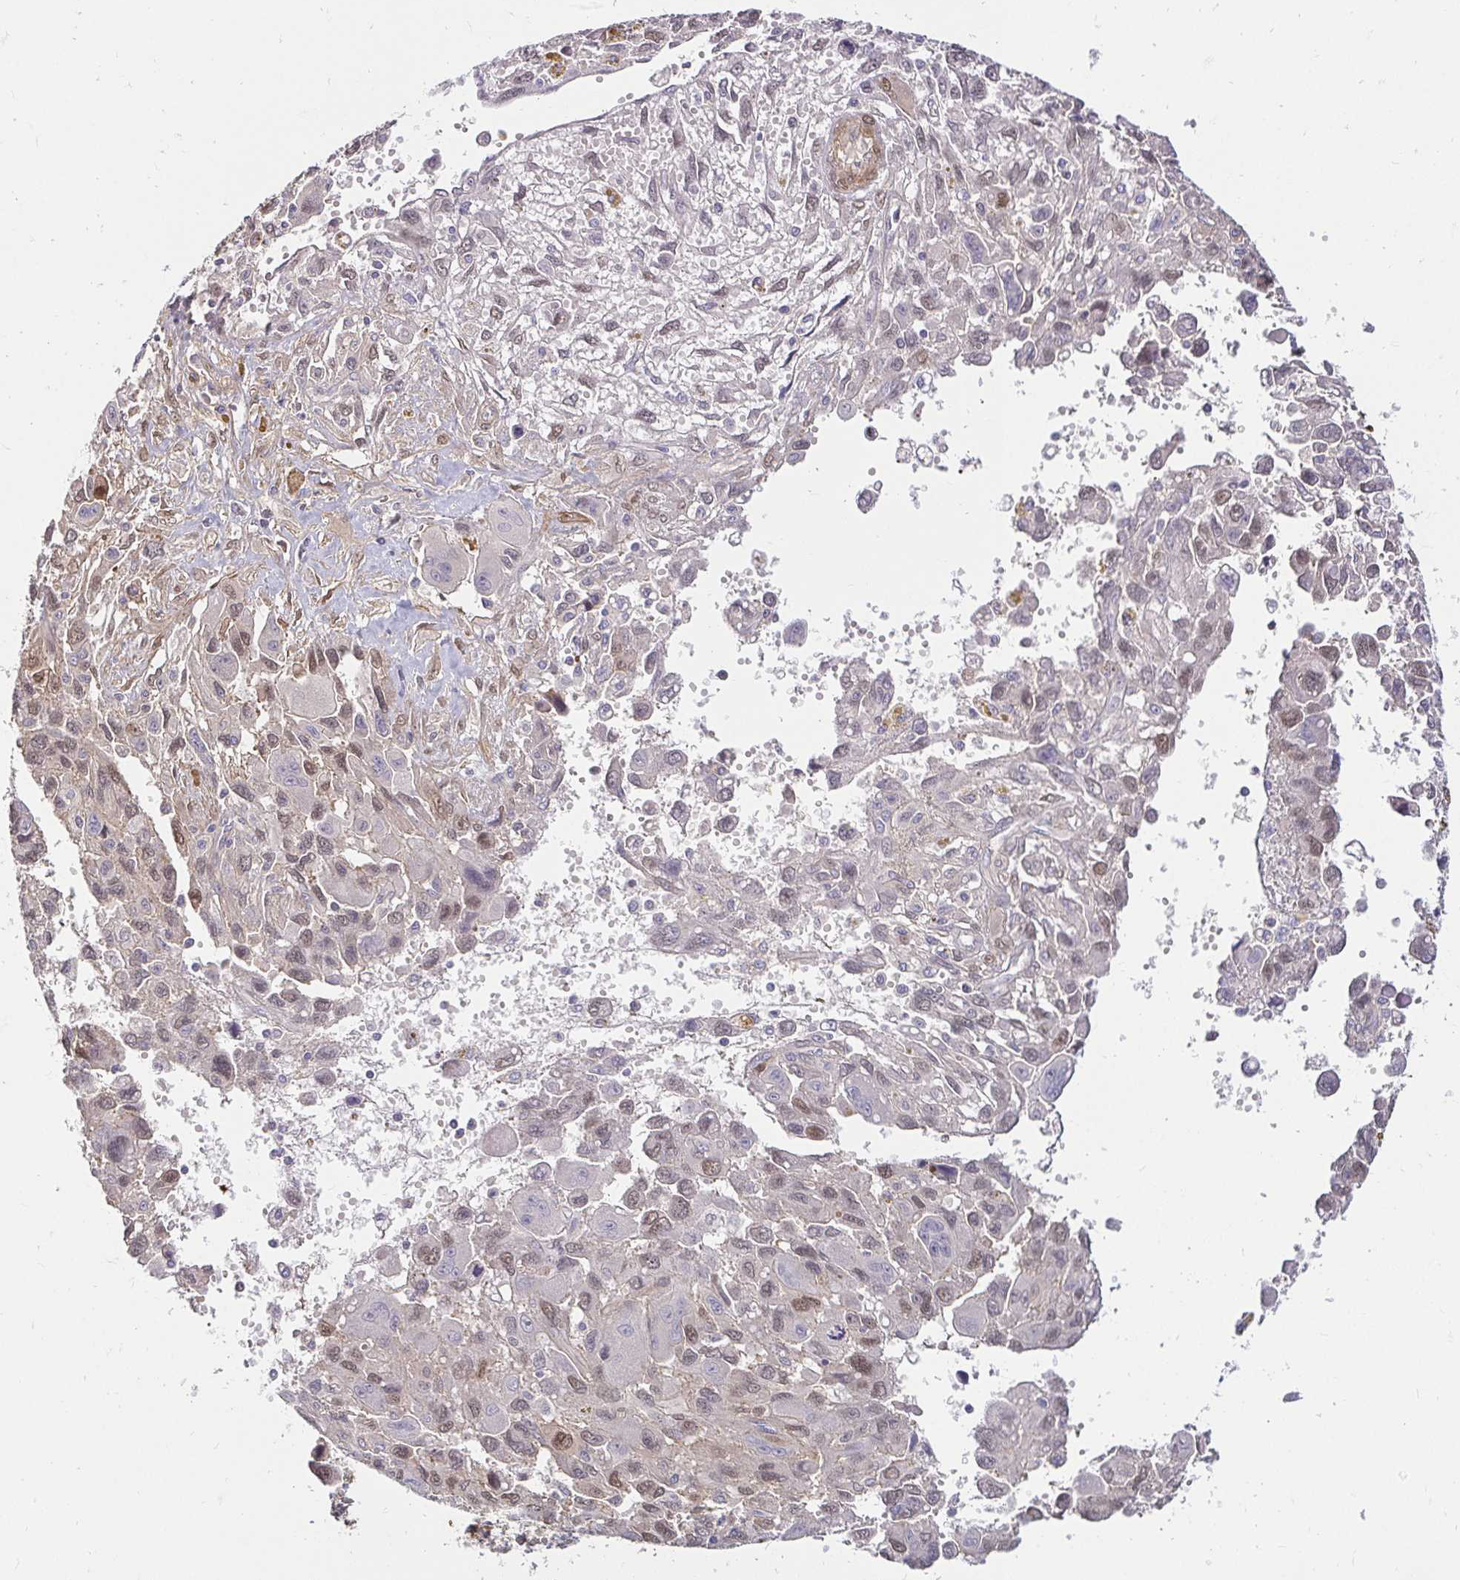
{"staining": {"intensity": "weak", "quantity": "25%-75%", "location": "nuclear"}, "tissue": "pancreatic cancer", "cell_type": "Tumor cells", "image_type": "cancer", "snomed": [{"axis": "morphology", "description": "Adenocarcinoma, NOS"}, {"axis": "topography", "description": "Pancreas"}], "caption": "Immunohistochemistry (IHC) staining of pancreatic cancer (adenocarcinoma), which exhibits low levels of weak nuclear positivity in about 25%-75% of tumor cells indicating weak nuclear protein positivity. The staining was performed using DAB (brown) for protein detection and nuclei were counterstained in hematoxylin (blue).", "gene": "YAP1", "patient": {"sex": "female", "age": 47}}